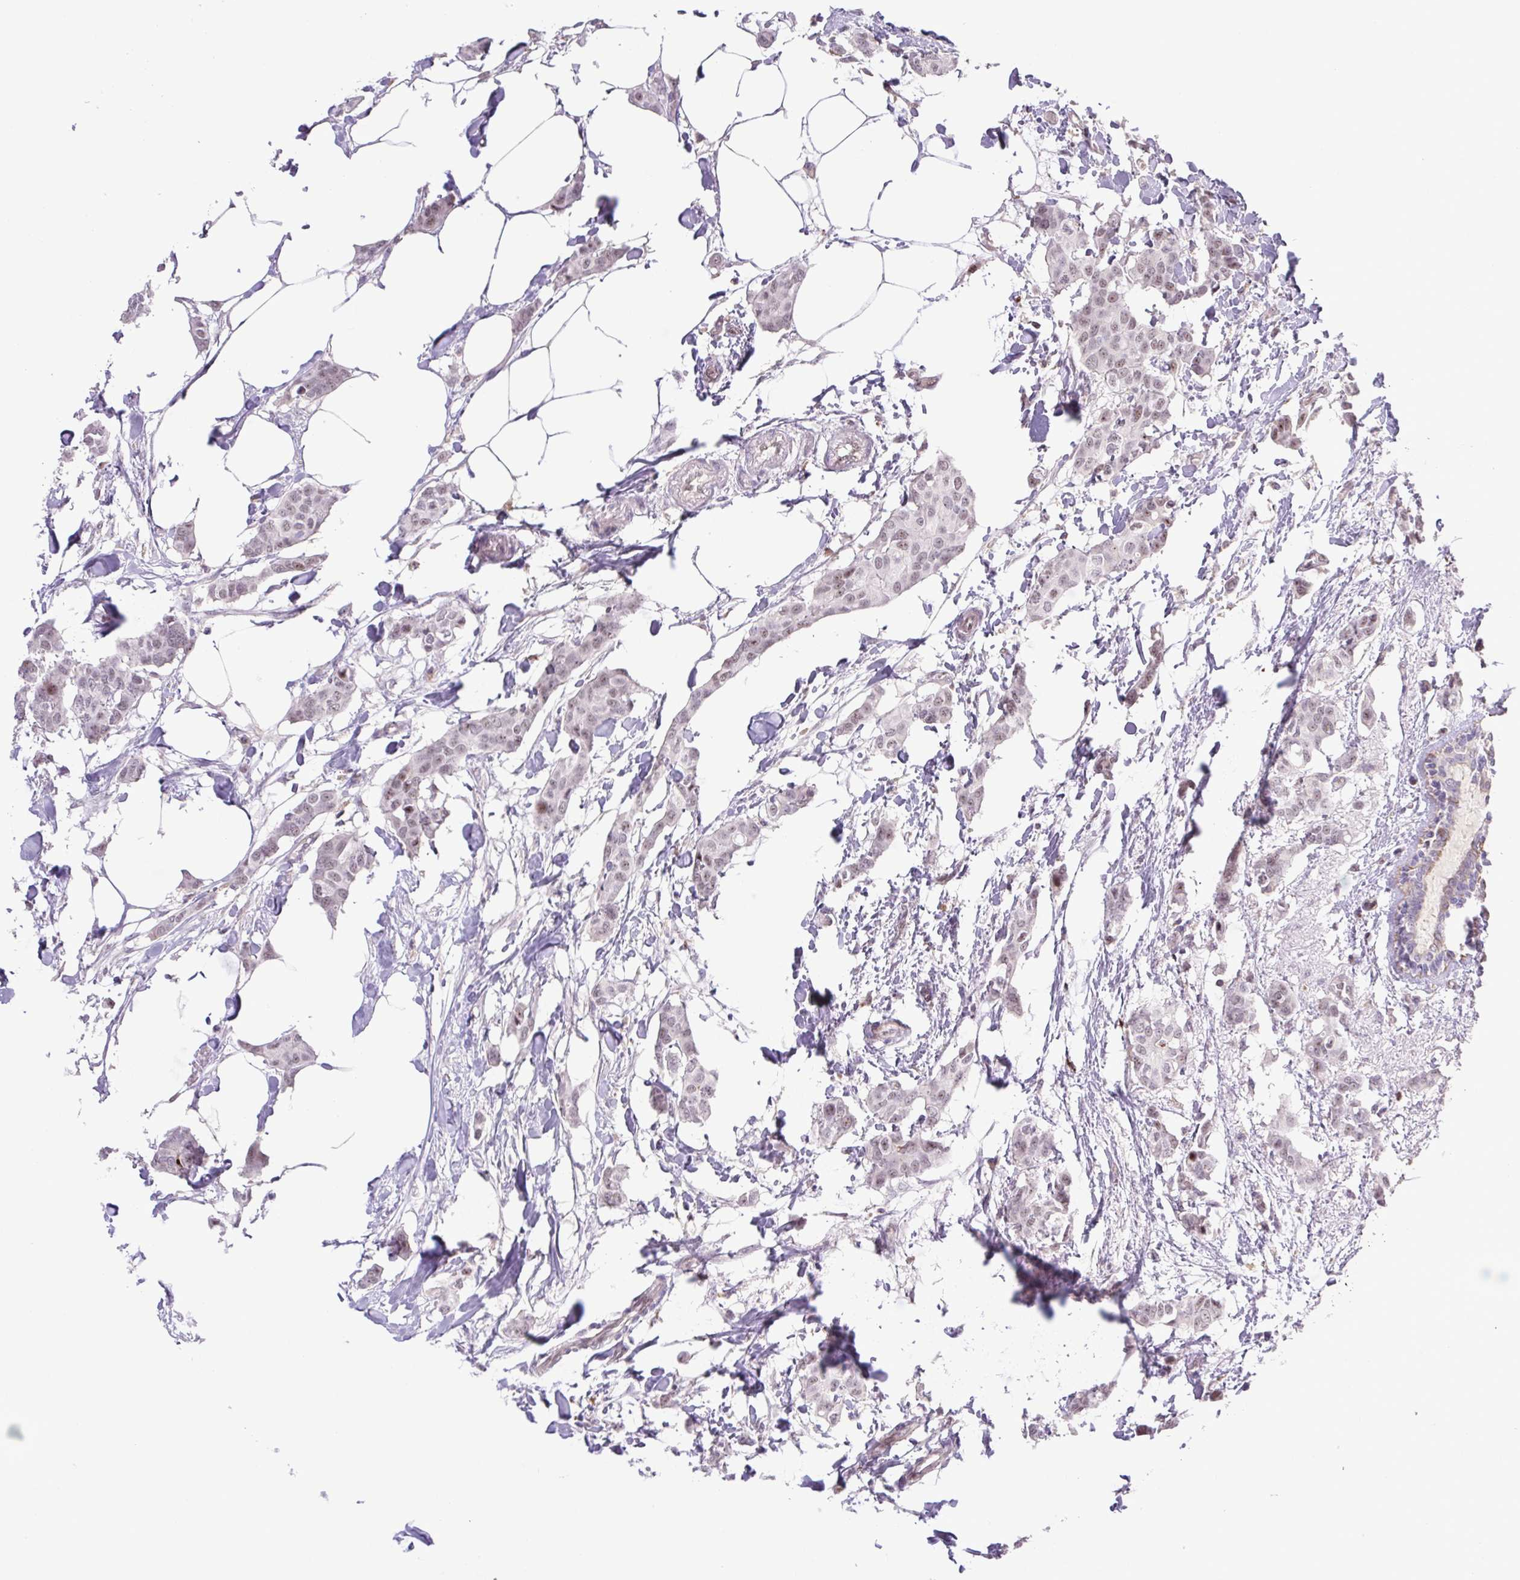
{"staining": {"intensity": "weak", "quantity": "25%-75%", "location": "nuclear"}, "tissue": "breast cancer", "cell_type": "Tumor cells", "image_type": "cancer", "snomed": [{"axis": "morphology", "description": "Duct carcinoma"}, {"axis": "topography", "description": "Breast"}], "caption": "An image of human breast invasive ductal carcinoma stained for a protein displays weak nuclear brown staining in tumor cells.", "gene": "ERG", "patient": {"sex": "female", "age": 62}}